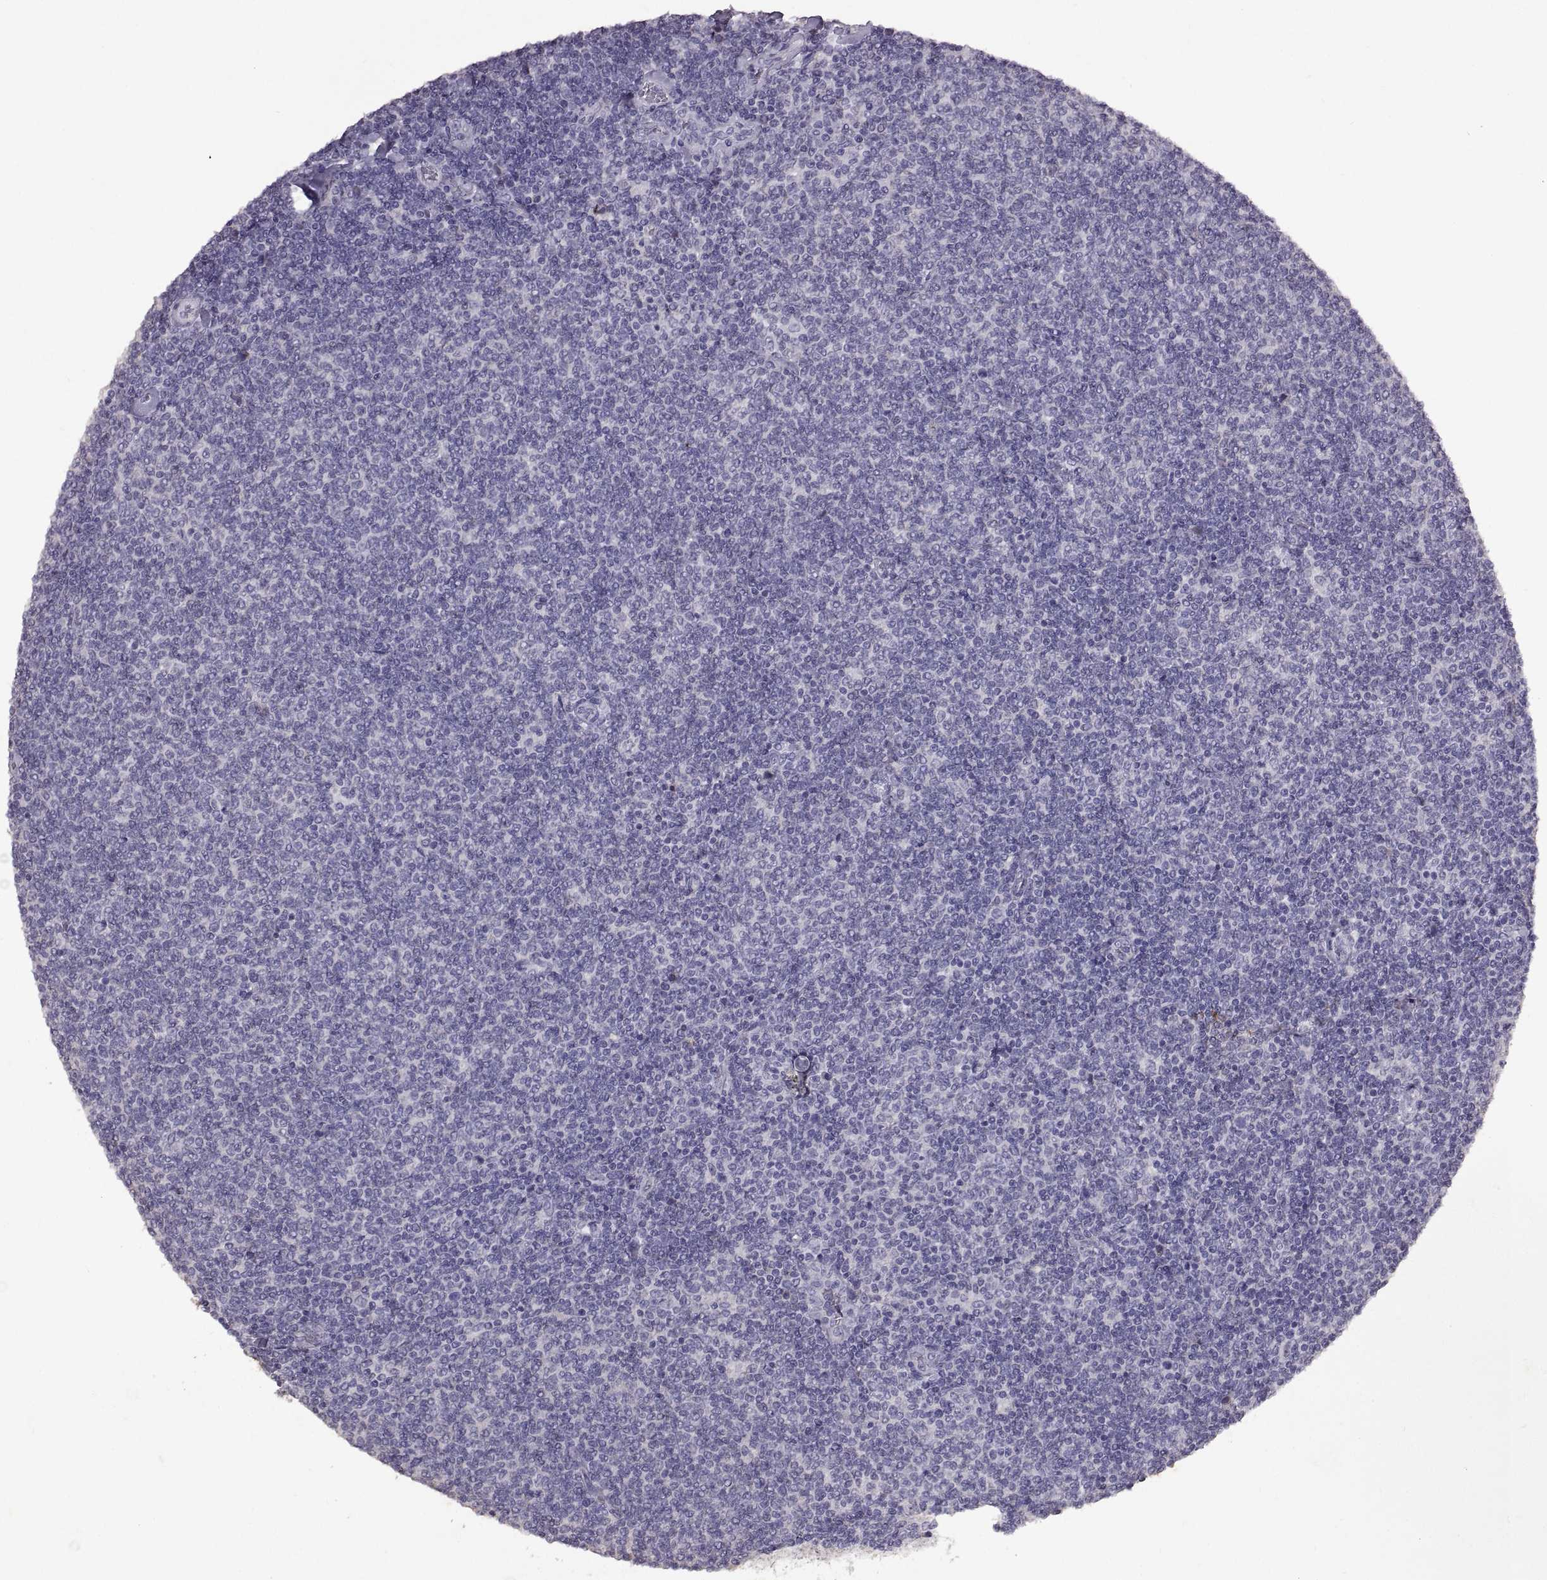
{"staining": {"intensity": "negative", "quantity": "none", "location": "none"}, "tissue": "lymphoma", "cell_type": "Tumor cells", "image_type": "cancer", "snomed": [{"axis": "morphology", "description": "Malignant lymphoma, non-Hodgkin's type, Low grade"}, {"axis": "topography", "description": "Lymph node"}], "caption": "Immunohistochemical staining of human low-grade malignant lymphoma, non-Hodgkin's type exhibits no significant staining in tumor cells. Brightfield microscopy of immunohistochemistry stained with DAB (3,3'-diaminobenzidine) (brown) and hematoxylin (blue), captured at high magnification.", "gene": "DEFB136", "patient": {"sex": "male", "age": 52}}